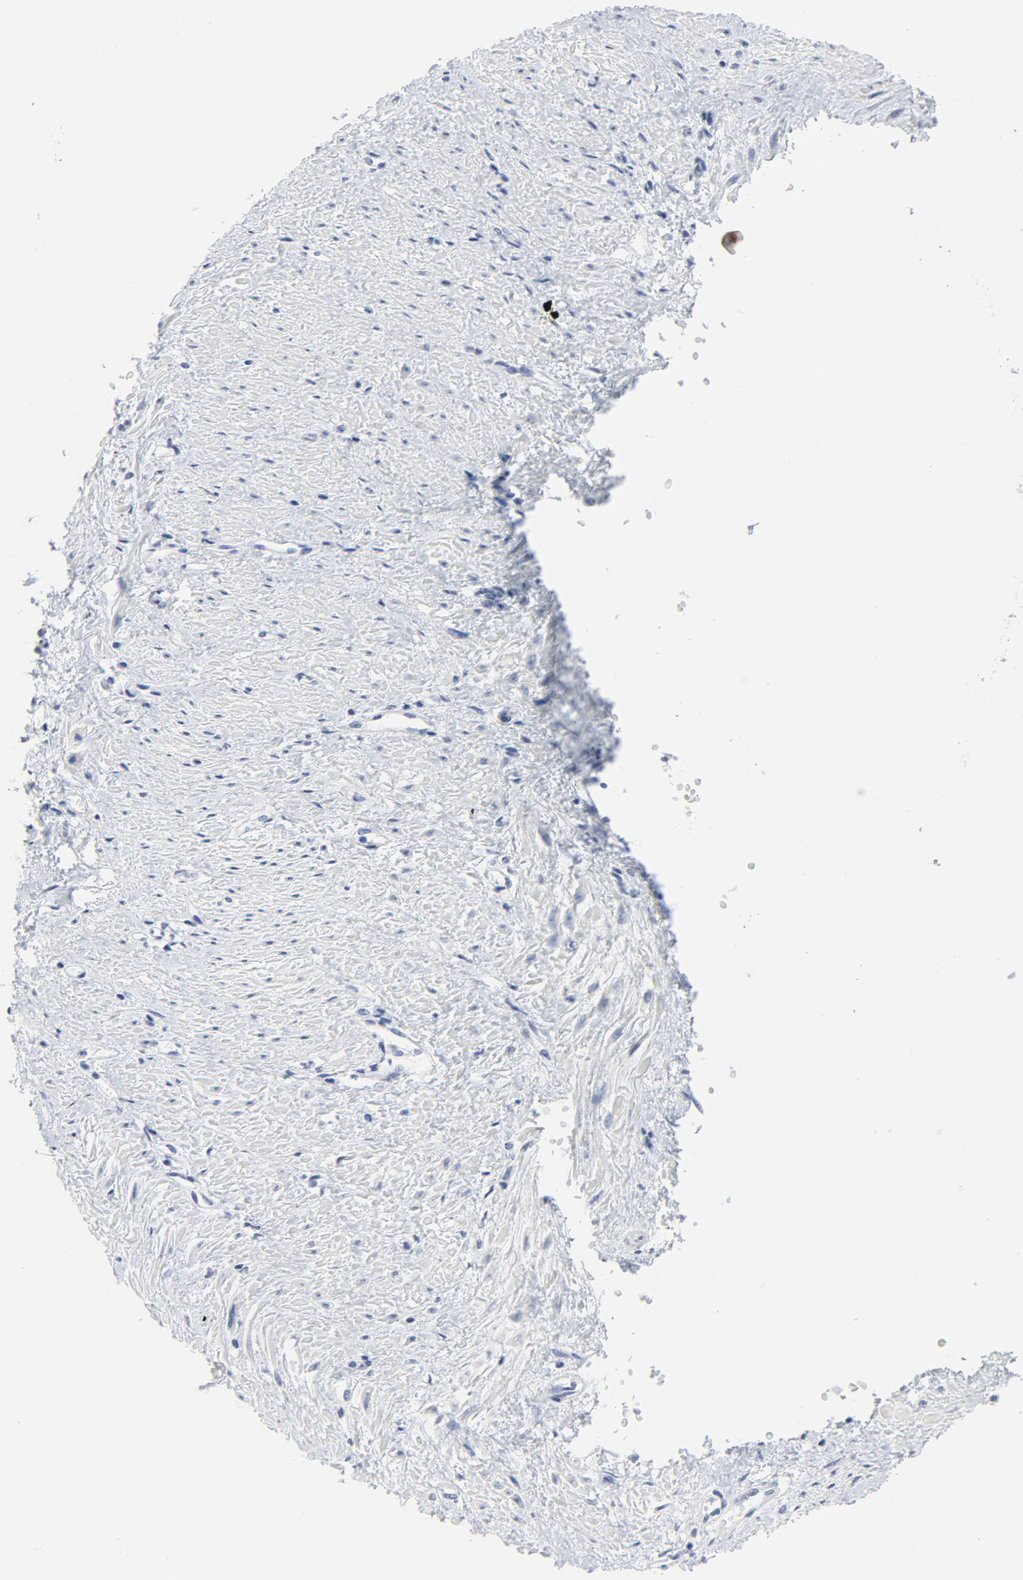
{"staining": {"intensity": "negative", "quantity": "none", "location": "none"}, "tissue": "smooth muscle", "cell_type": "Smooth muscle cells", "image_type": "normal", "snomed": [{"axis": "morphology", "description": "Normal tissue, NOS"}, {"axis": "topography", "description": "Smooth muscle"}, {"axis": "topography", "description": "Uterus"}], "caption": "Image shows no protein positivity in smooth muscle cells of benign smooth muscle.", "gene": "TUBB1", "patient": {"sex": "female", "age": 39}}